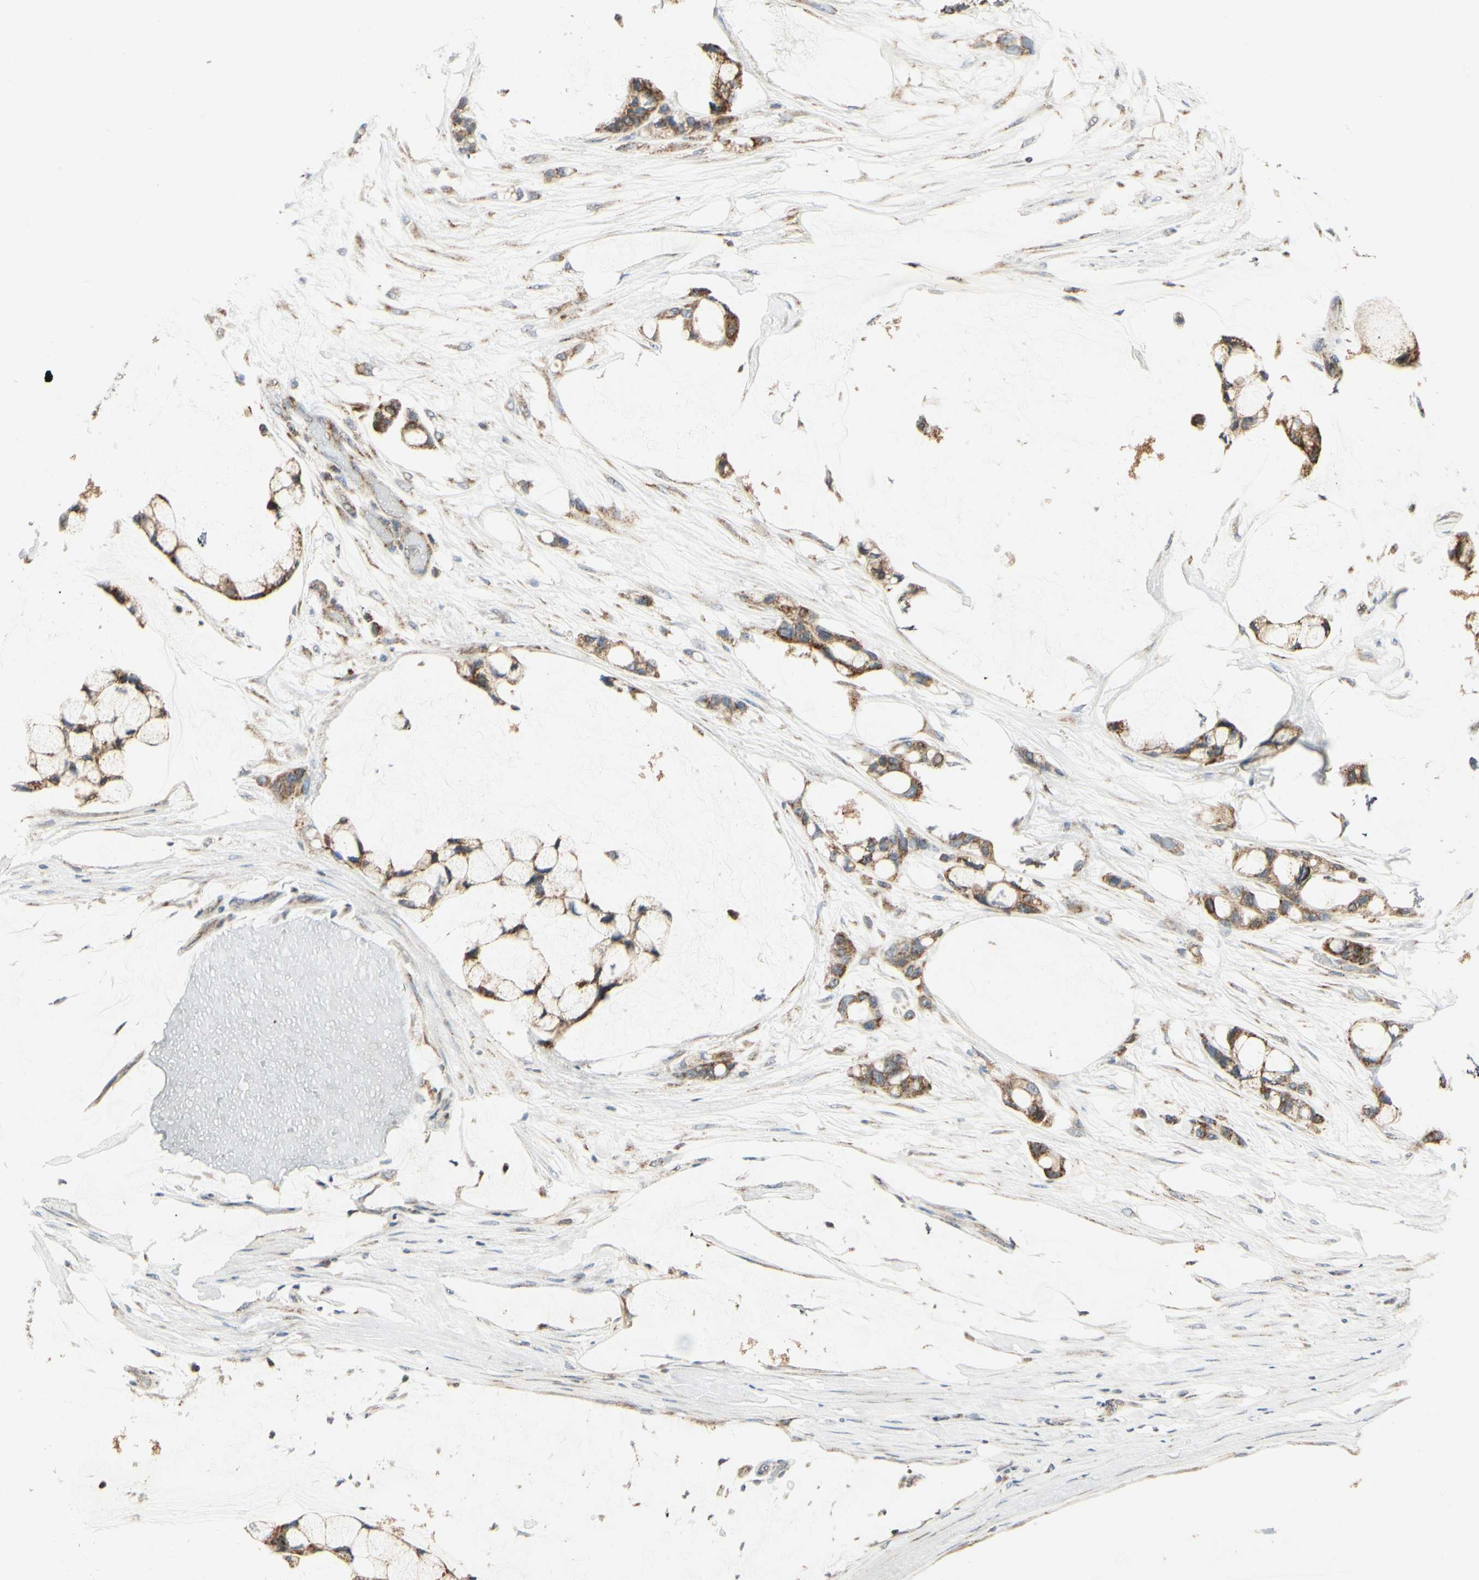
{"staining": {"intensity": "strong", "quantity": ">75%", "location": "cytoplasmic/membranous"}, "tissue": "ovarian cancer", "cell_type": "Tumor cells", "image_type": "cancer", "snomed": [{"axis": "morphology", "description": "Cystadenocarcinoma, mucinous, NOS"}, {"axis": "topography", "description": "Ovary"}], "caption": "A histopathology image of human mucinous cystadenocarcinoma (ovarian) stained for a protein demonstrates strong cytoplasmic/membranous brown staining in tumor cells. (brown staining indicates protein expression, while blue staining denotes nuclei).", "gene": "ANKS6", "patient": {"sex": "female", "age": 39}}